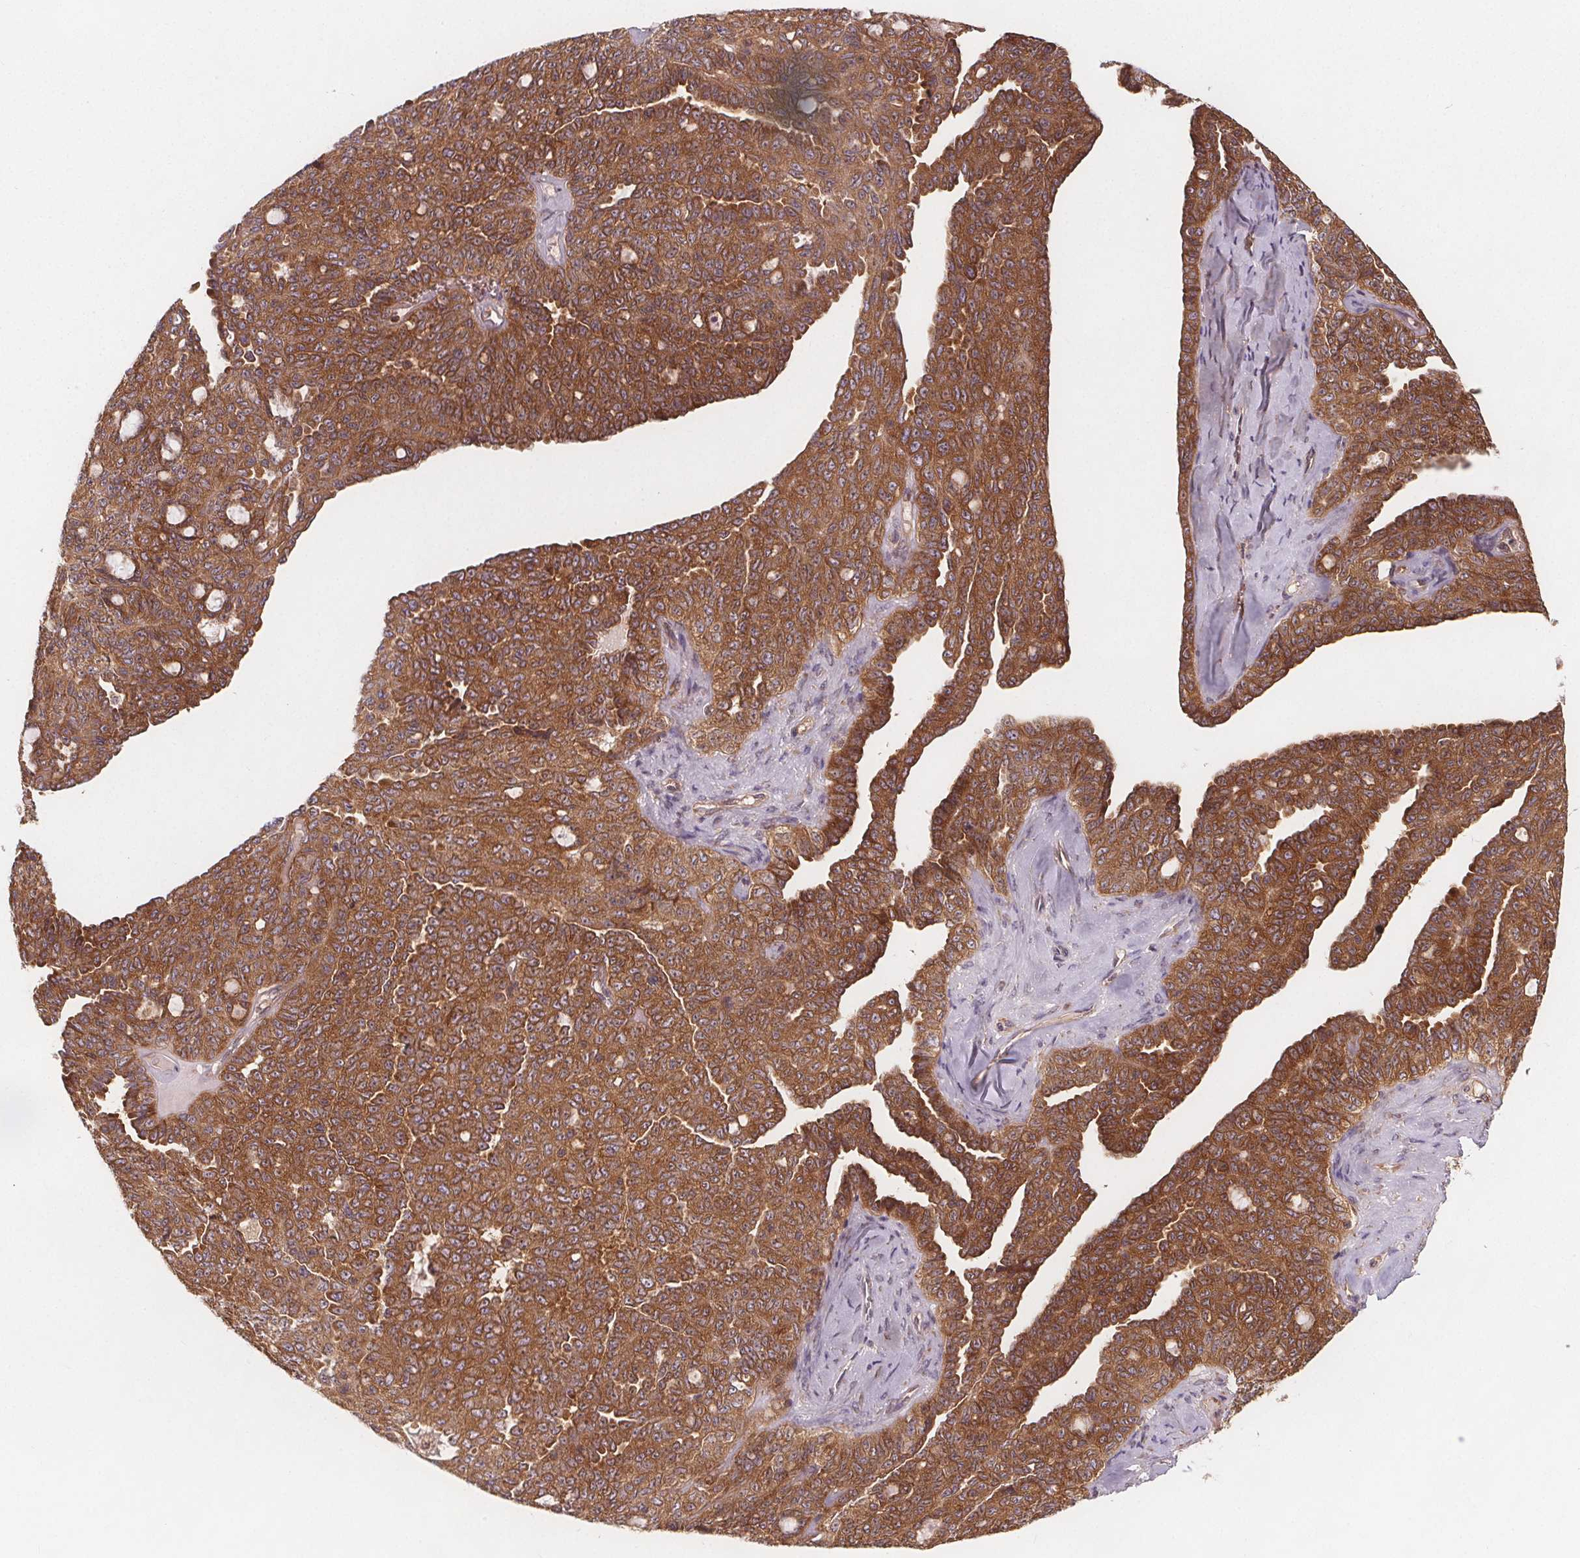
{"staining": {"intensity": "moderate", "quantity": ">75%", "location": "cytoplasmic/membranous"}, "tissue": "ovarian cancer", "cell_type": "Tumor cells", "image_type": "cancer", "snomed": [{"axis": "morphology", "description": "Cystadenocarcinoma, serous, NOS"}, {"axis": "topography", "description": "Ovary"}], "caption": "Protein expression analysis of ovarian cancer (serous cystadenocarcinoma) demonstrates moderate cytoplasmic/membranous positivity in about >75% of tumor cells. (brown staining indicates protein expression, while blue staining denotes nuclei).", "gene": "EIF3D", "patient": {"sex": "female", "age": 71}}